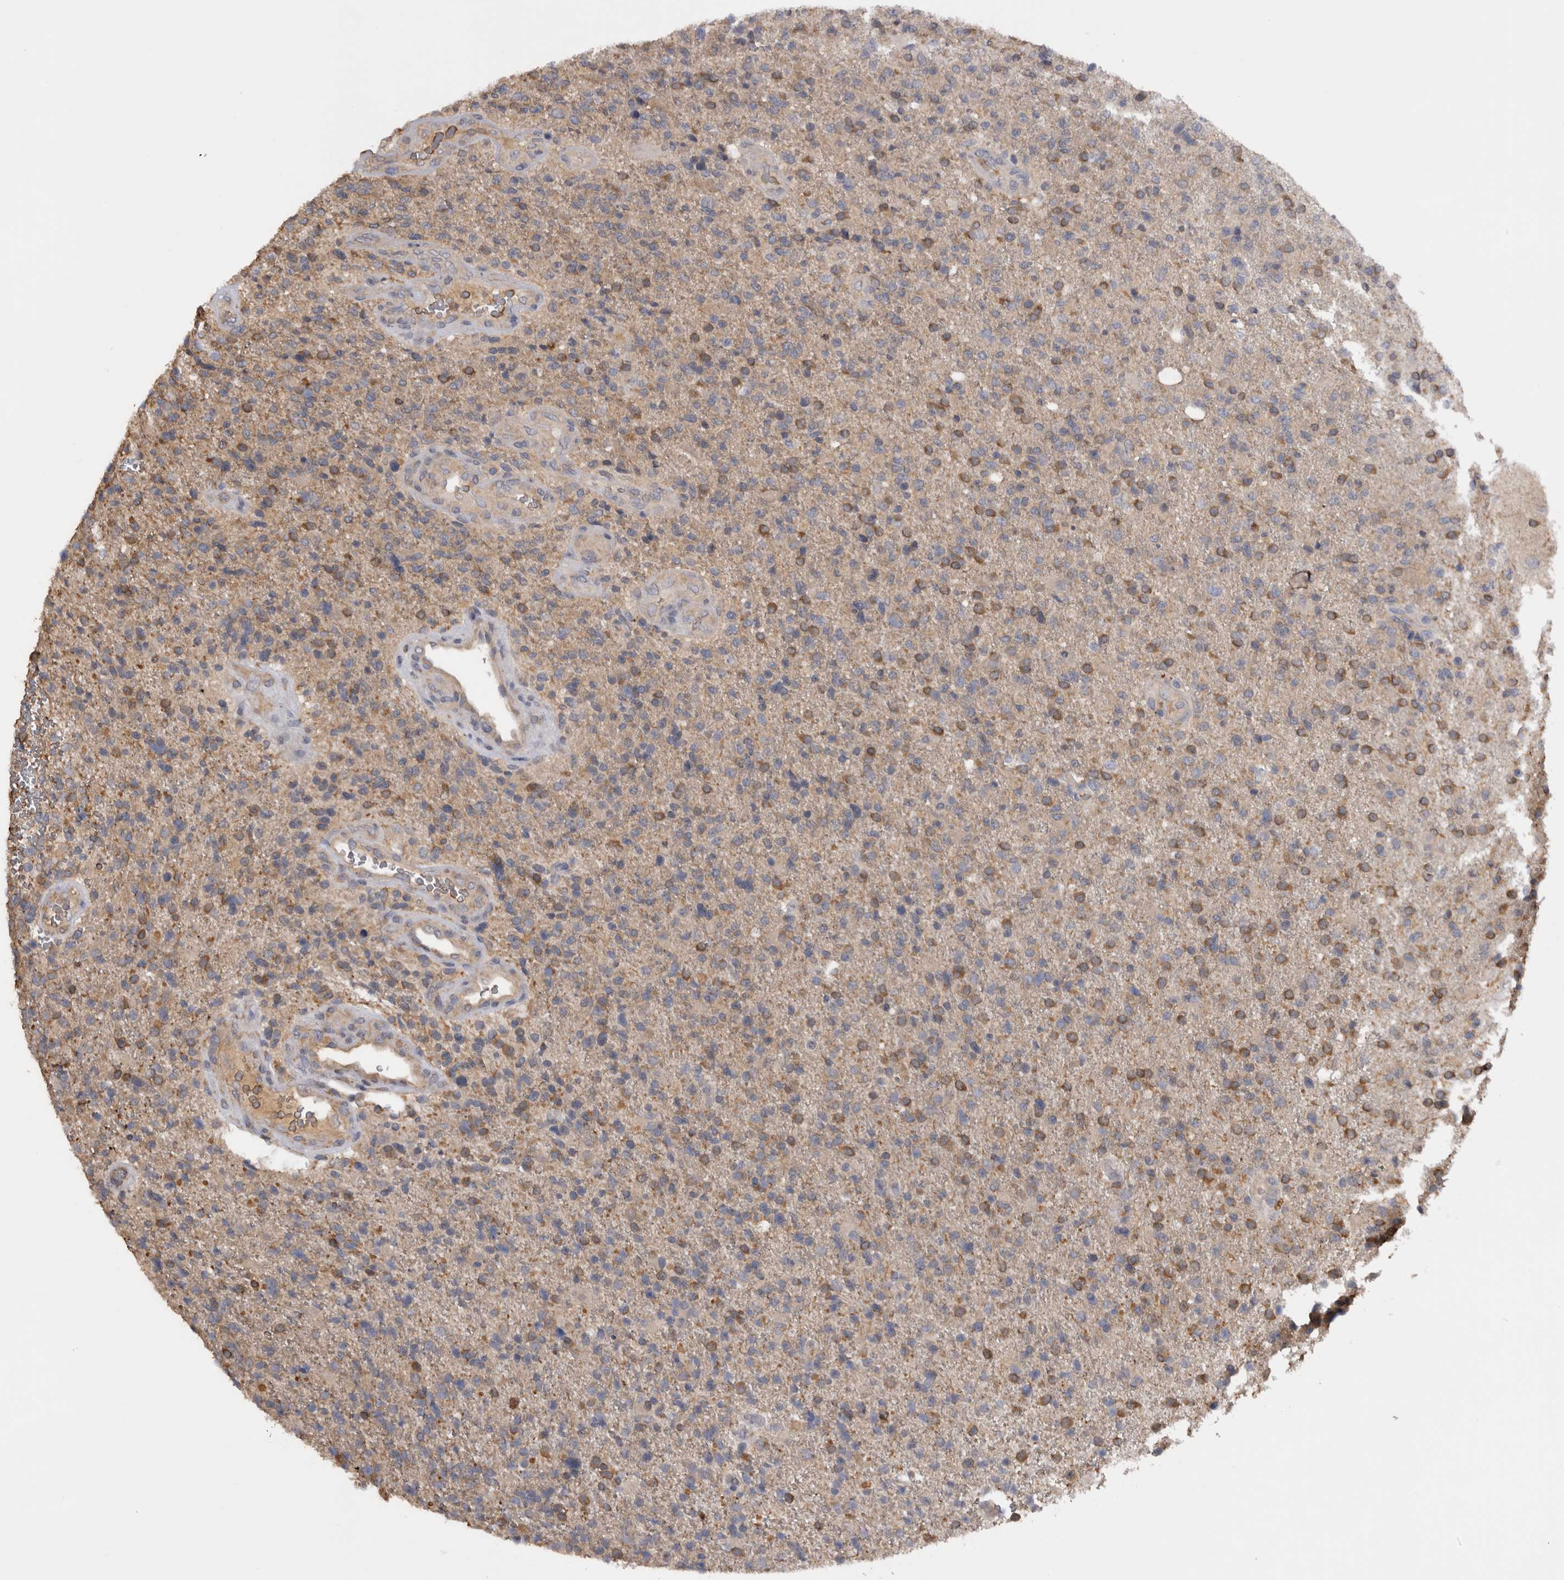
{"staining": {"intensity": "moderate", "quantity": "25%-75%", "location": "cytoplasmic/membranous"}, "tissue": "glioma", "cell_type": "Tumor cells", "image_type": "cancer", "snomed": [{"axis": "morphology", "description": "Glioma, malignant, High grade"}, {"axis": "topography", "description": "Brain"}], "caption": "DAB (3,3'-diaminobenzidine) immunohistochemical staining of human malignant glioma (high-grade) shows moderate cytoplasmic/membranous protein positivity in approximately 25%-75% of tumor cells. (brown staining indicates protein expression, while blue staining denotes nuclei).", "gene": "TMED7", "patient": {"sex": "male", "age": 72}}